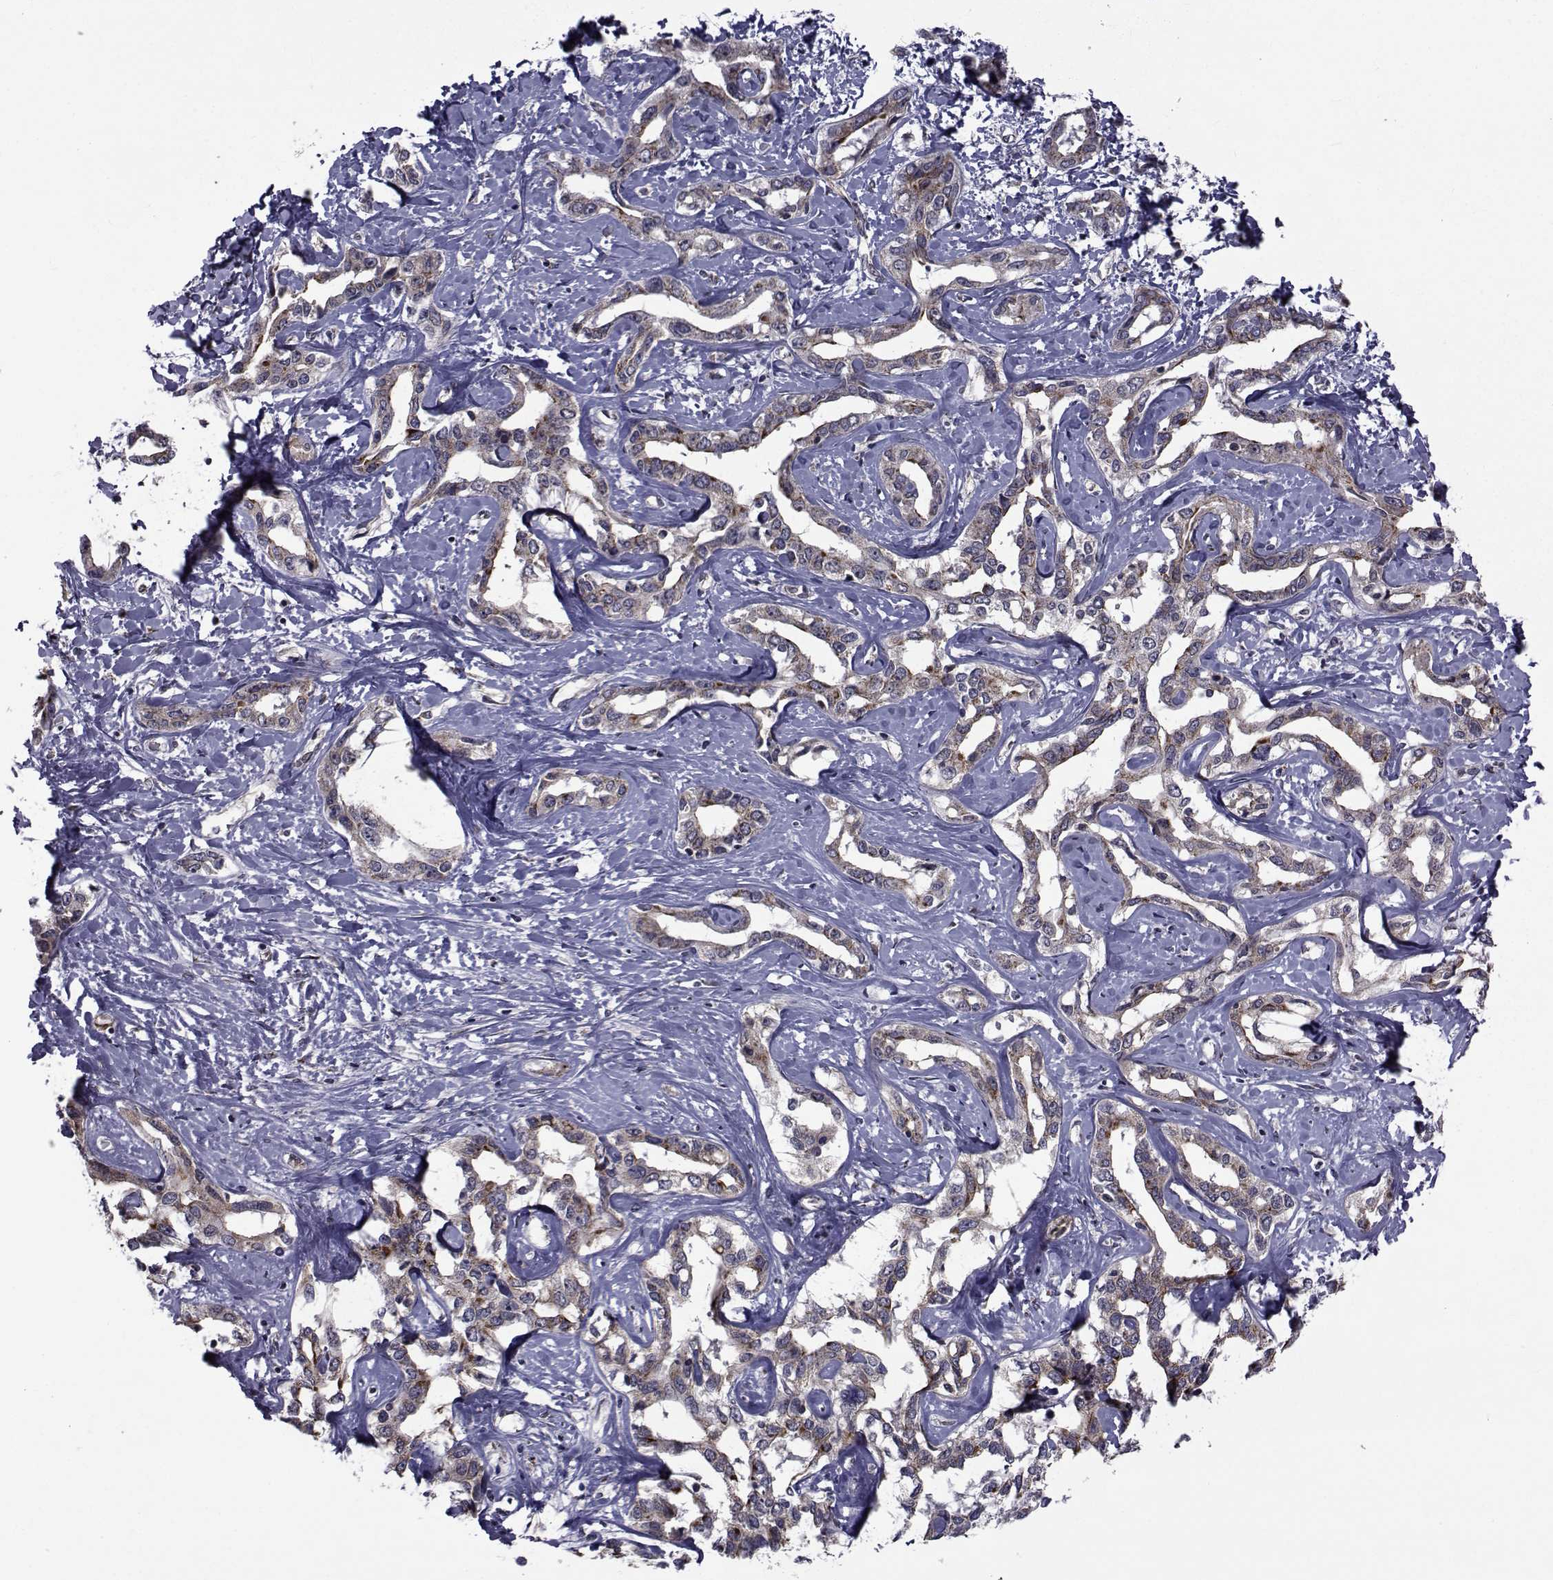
{"staining": {"intensity": "weak", "quantity": "25%-75%", "location": "cytoplasmic/membranous"}, "tissue": "liver cancer", "cell_type": "Tumor cells", "image_type": "cancer", "snomed": [{"axis": "morphology", "description": "Cholangiocarcinoma"}, {"axis": "topography", "description": "Liver"}], "caption": "Liver cancer (cholangiocarcinoma) was stained to show a protein in brown. There is low levels of weak cytoplasmic/membranous positivity in about 25%-75% of tumor cells.", "gene": "ATP6V1C2", "patient": {"sex": "male", "age": 59}}